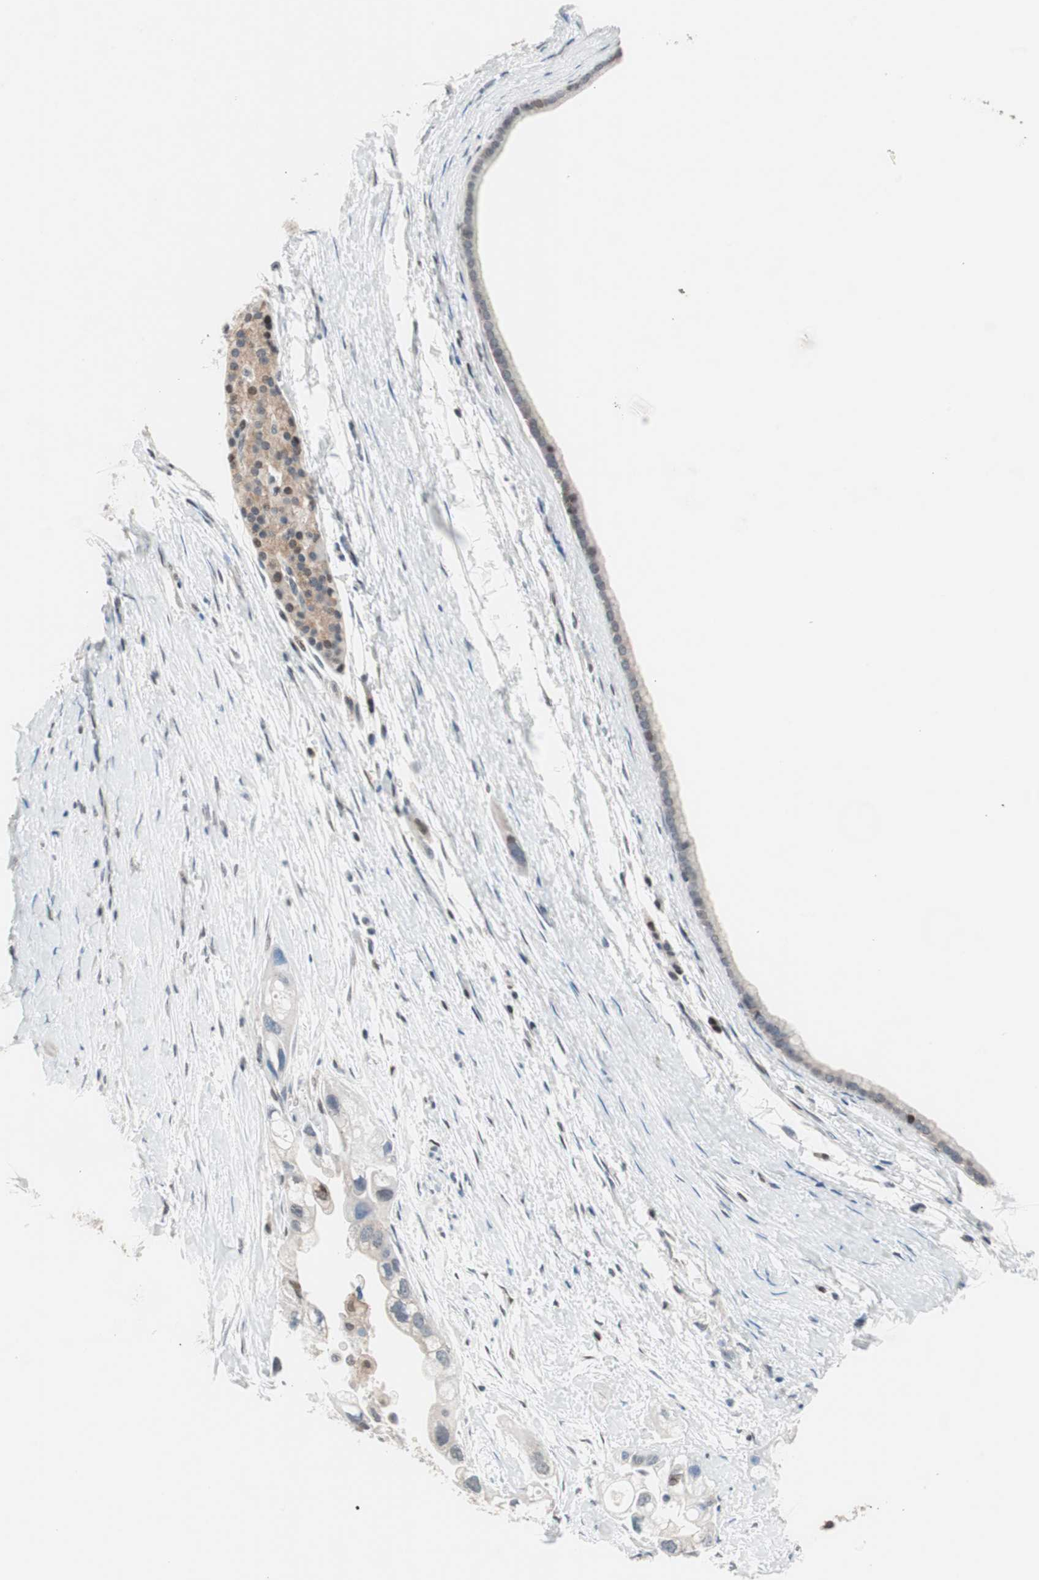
{"staining": {"intensity": "negative", "quantity": "none", "location": "none"}, "tissue": "pancreatic cancer", "cell_type": "Tumor cells", "image_type": "cancer", "snomed": [{"axis": "morphology", "description": "Adenocarcinoma, NOS"}, {"axis": "topography", "description": "Pancreas"}], "caption": "Tumor cells are negative for protein expression in human adenocarcinoma (pancreatic).", "gene": "POLH", "patient": {"sex": "female", "age": 77}}